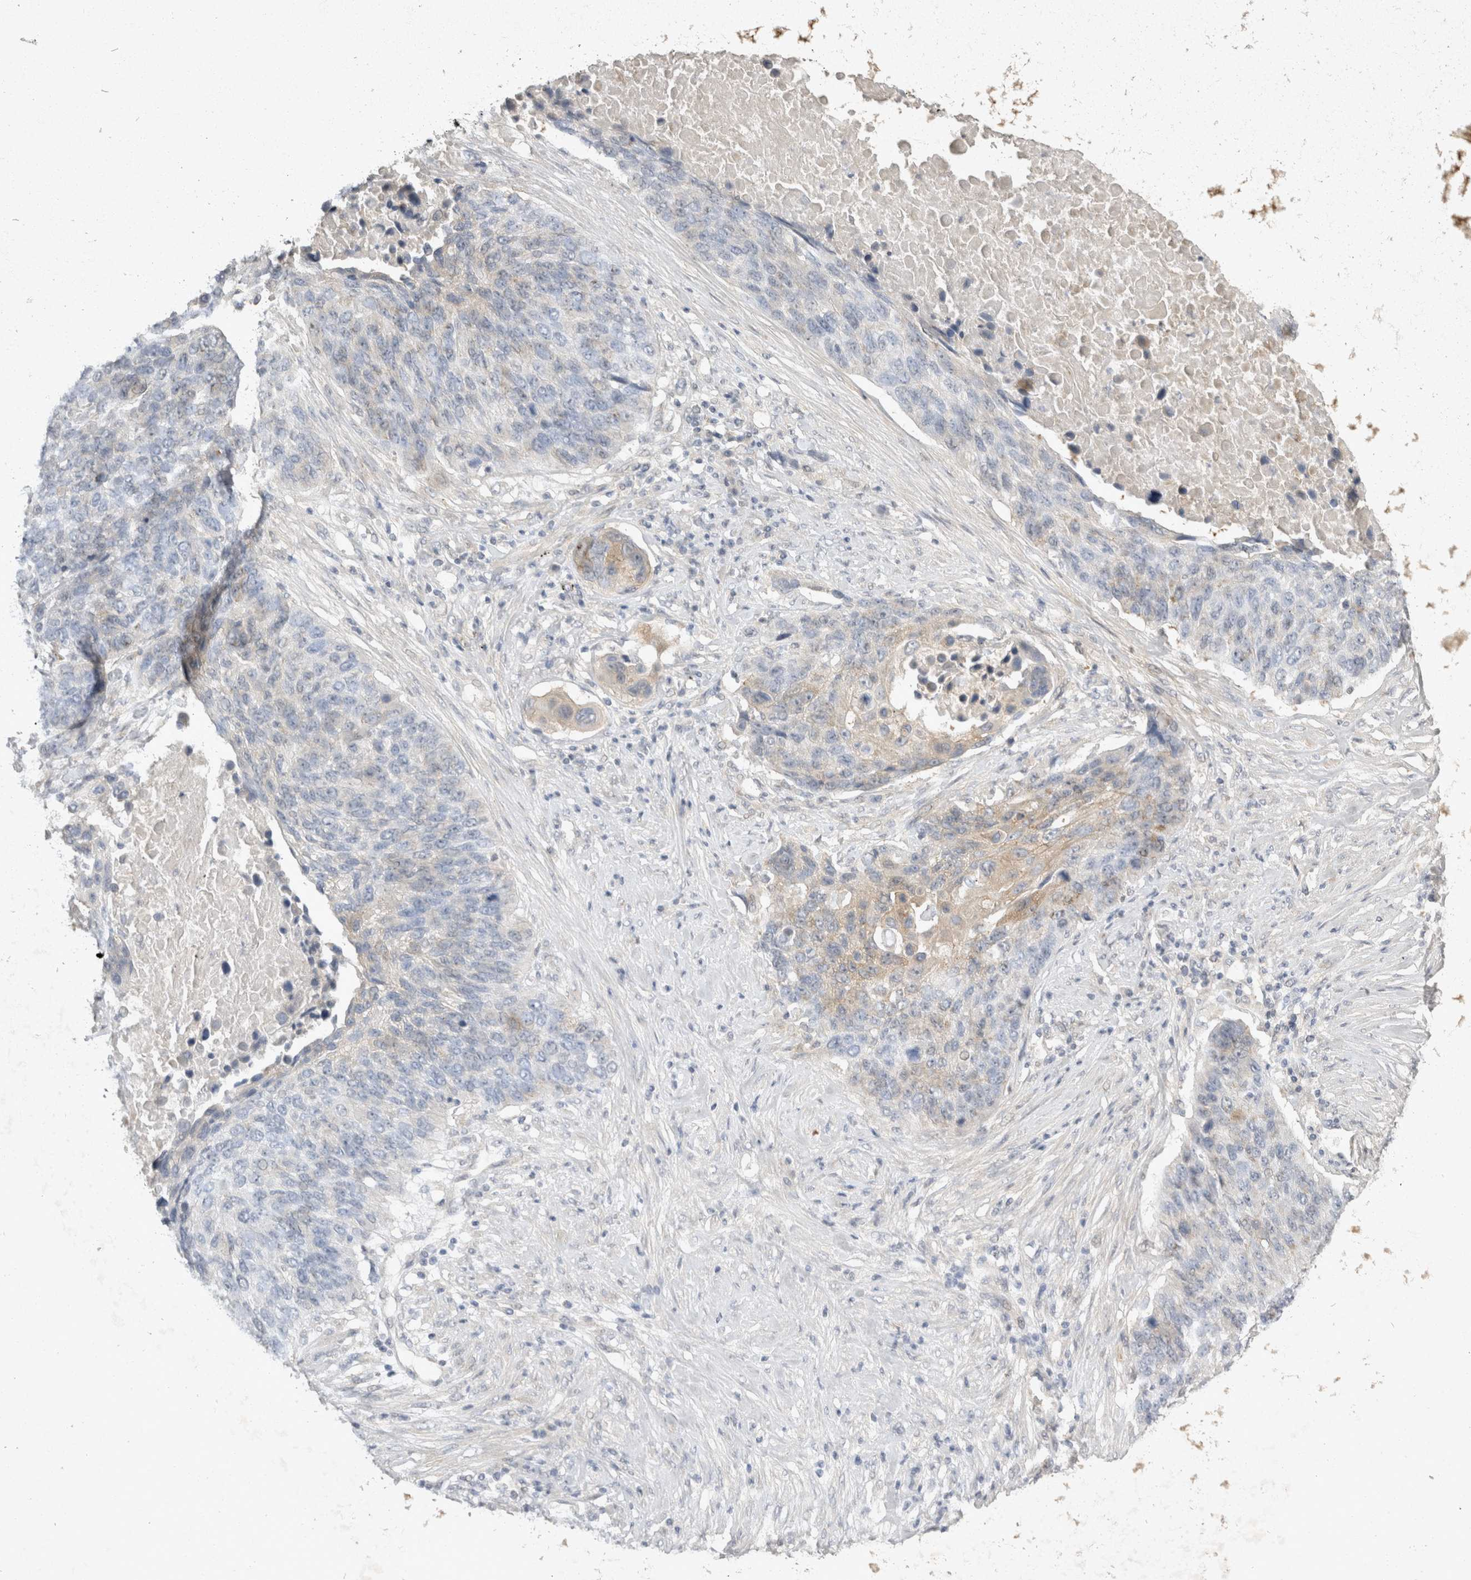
{"staining": {"intensity": "negative", "quantity": "none", "location": "none"}, "tissue": "lung cancer", "cell_type": "Tumor cells", "image_type": "cancer", "snomed": [{"axis": "morphology", "description": "Squamous cell carcinoma, NOS"}, {"axis": "topography", "description": "Lung"}], "caption": "Immunohistochemical staining of lung cancer demonstrates no significant staining in tumor cells.", "gene": "TOM1L2", "patient": {"sex": "male", "age": 66}}